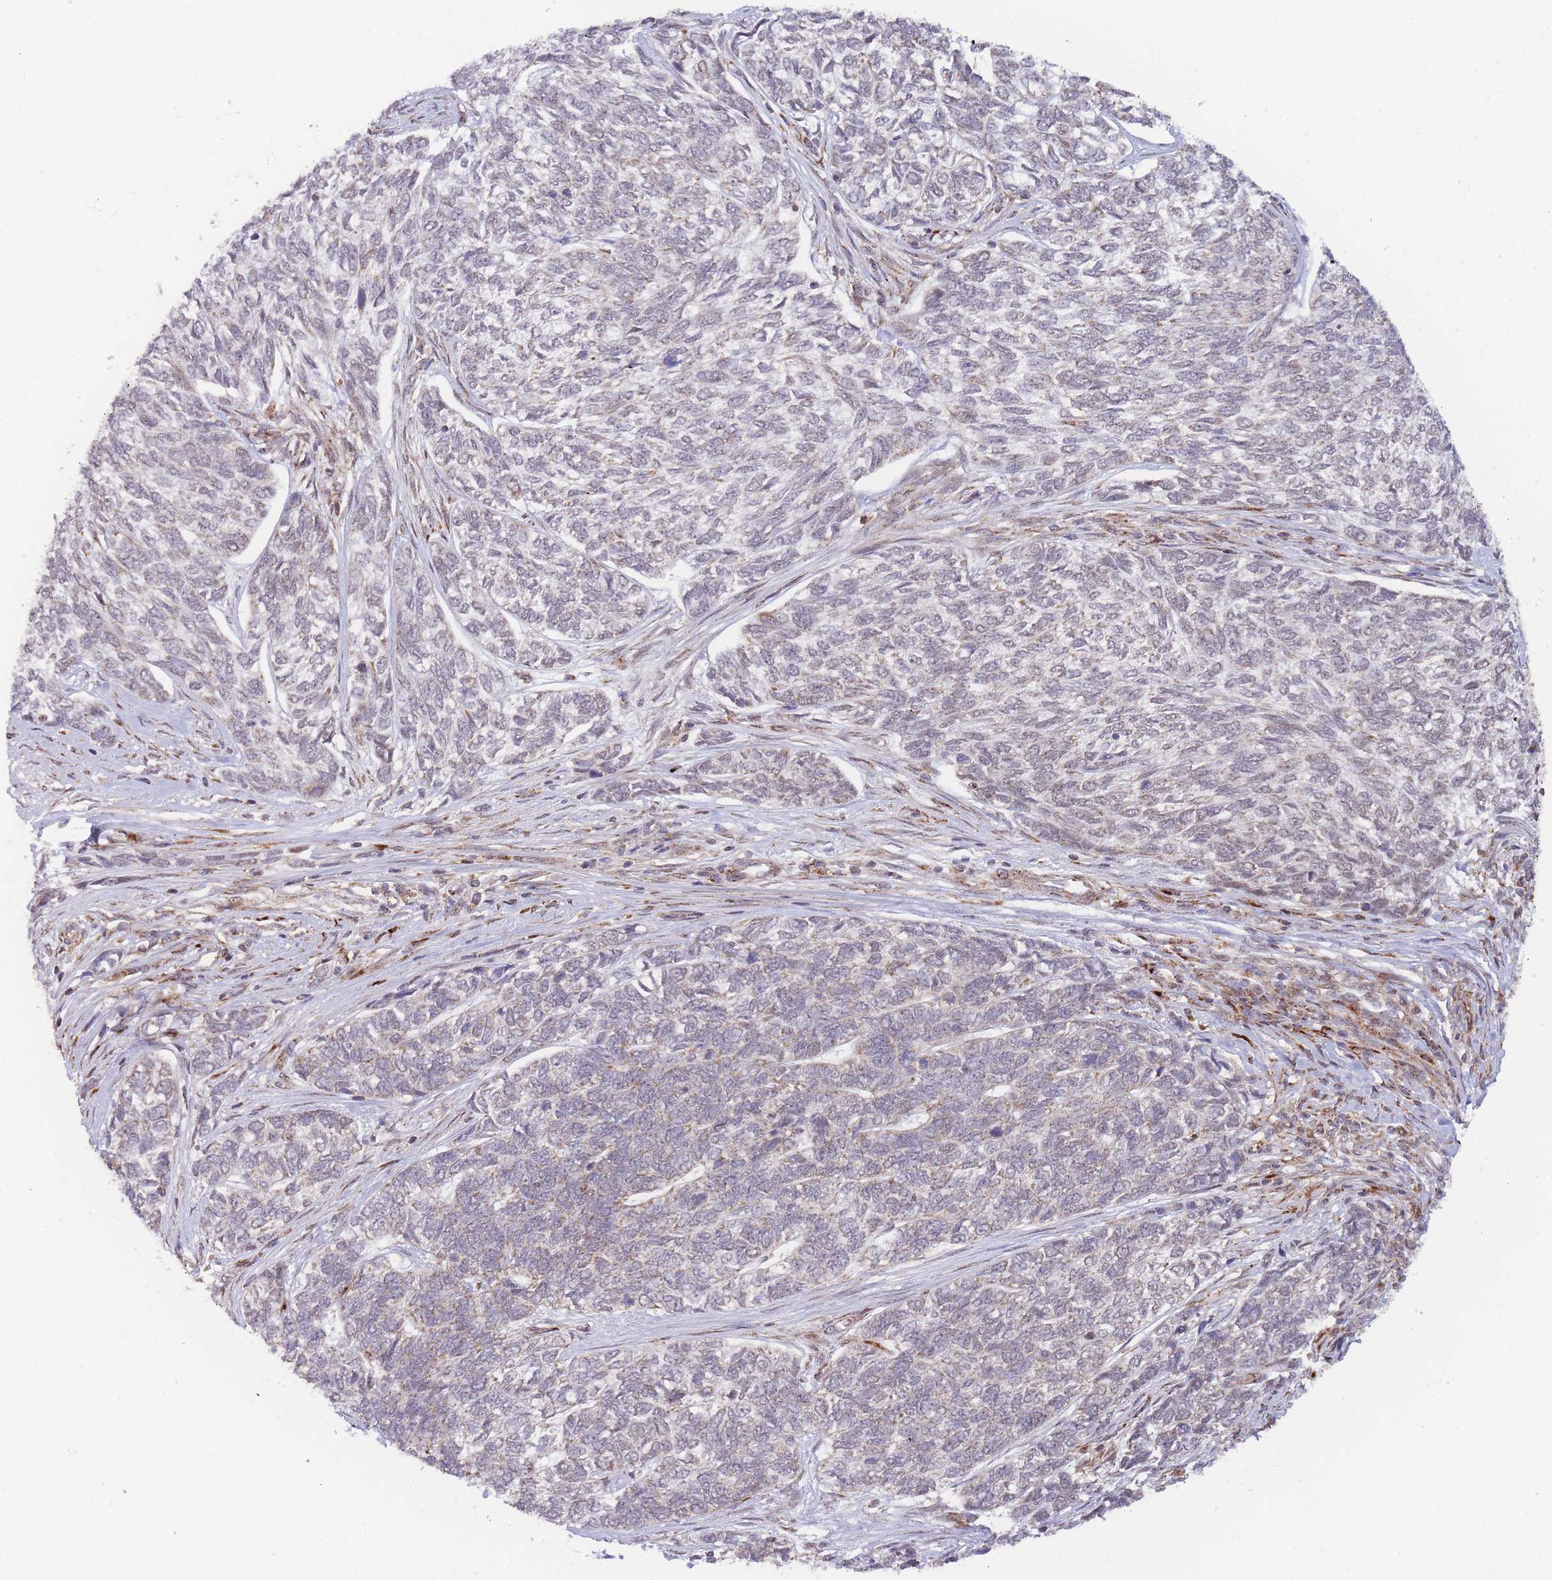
{"staining": {"intensity": "weak", "quantity": "<25%", "location": "cytoplasmic/membranous"}, "tissue": "skin cancer", "cell_type": "Tumor cells", "image_type": "cancer", "snomed": [{"axis": "morphology", "description": "Basal cell carcinoma"}, {"axis": "topography", "description": "Skin"}], "caption": "There is no significant positivity in tumor cells of skin cancer.", "gene": "BOD1L1", "patient": {"sex": "female", "age": 65}}